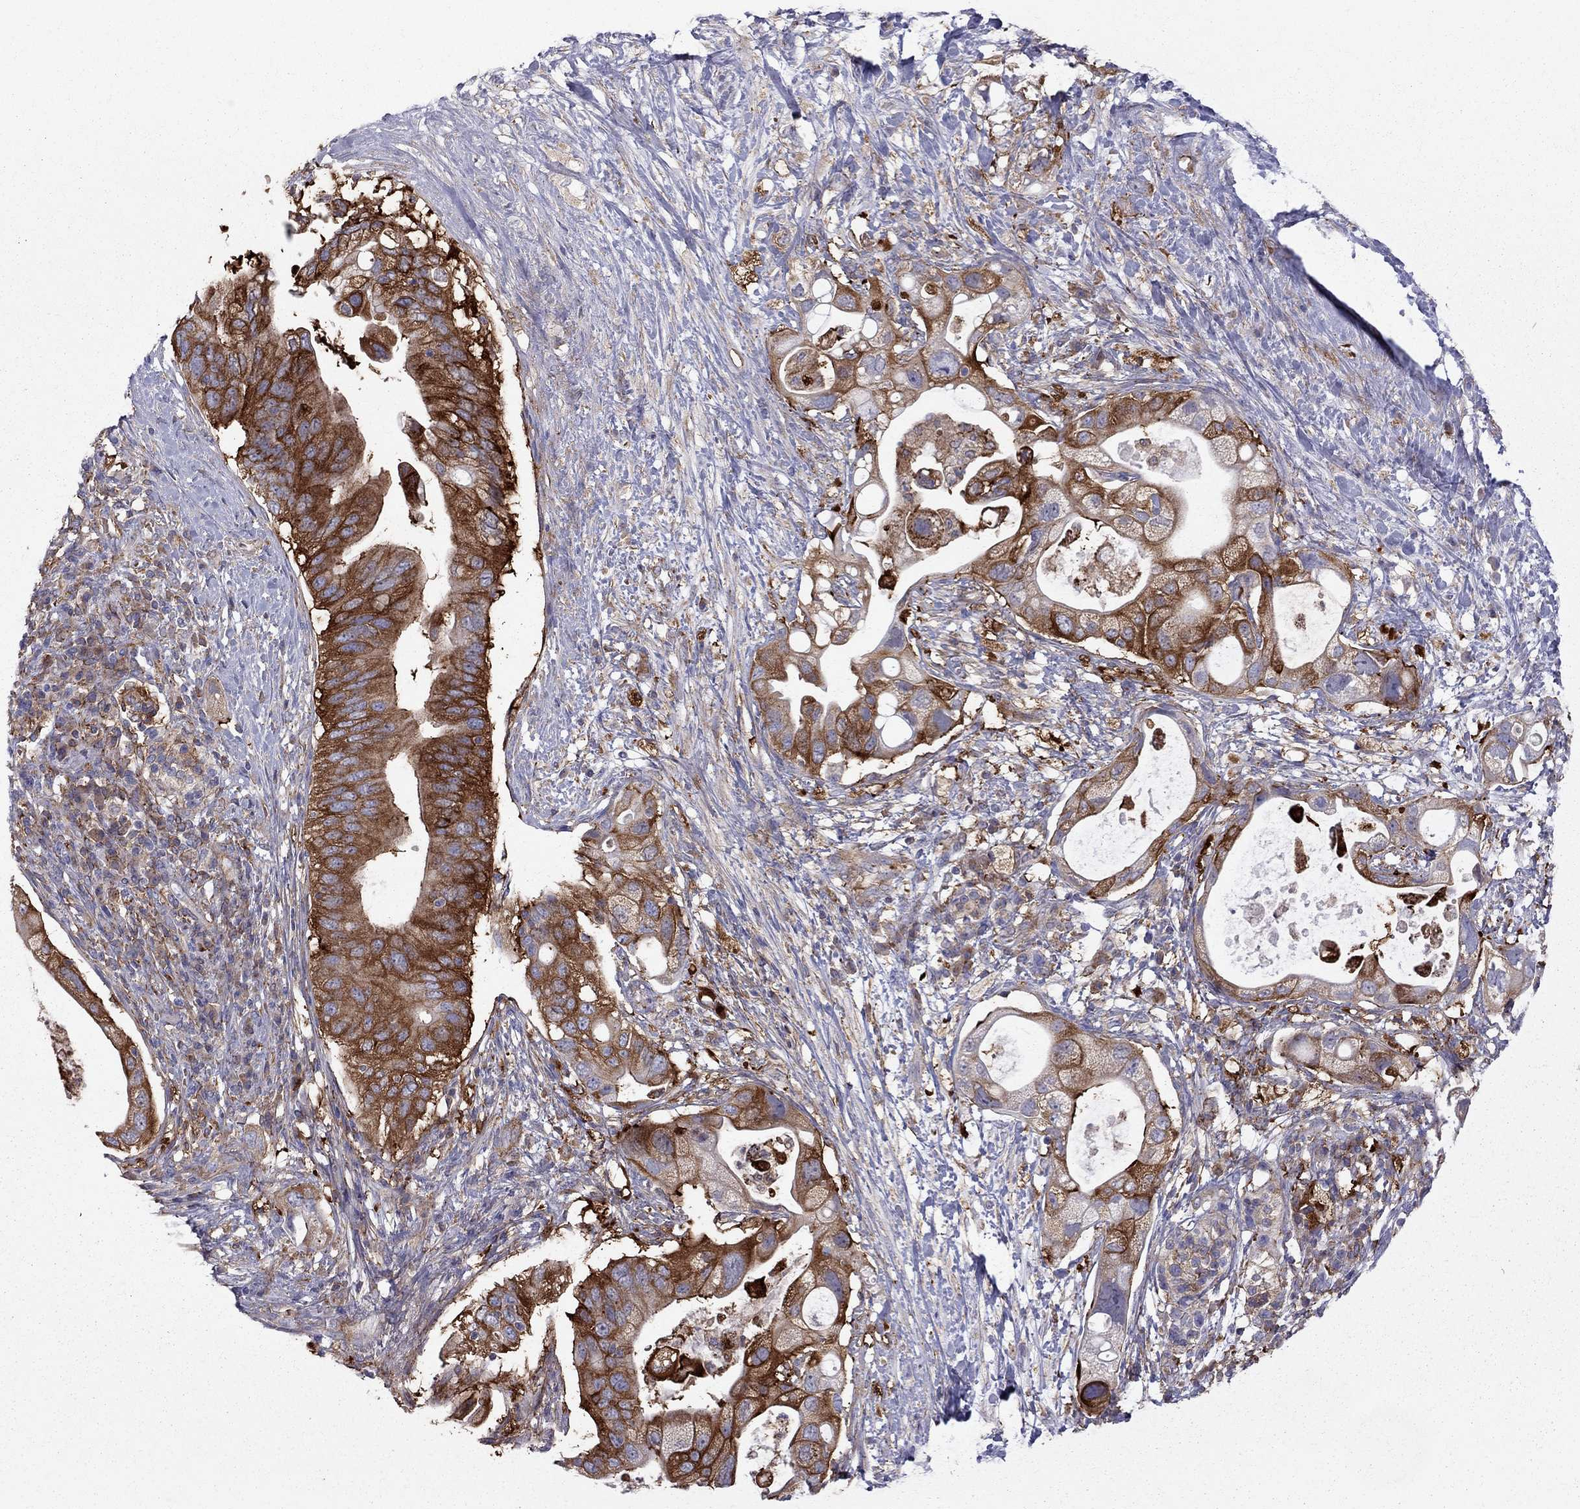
{"staining": {"intensity": "strong", "quantity": ">75%", "location": "cytoplasmic/membranous"}, "tissue": "pancreatic cancer", "cell_type": "Tumor cells", "image_type": "cancer", "snomed": [{"axis": "morphology", "description": "Adenocarcinoma, NOS"}, {"axis": "topography", "description": "Pancreas"}], "caption": "A micrograph showing strong cytoplasmic/membranous expression in about >75% of tumor cells in pancreatic cancer (adenocarcinoma), as visualized by brown immunohistochemical staining.", "gene": "EIF4E3", "patient": {"sex": "female", "age": 72}}